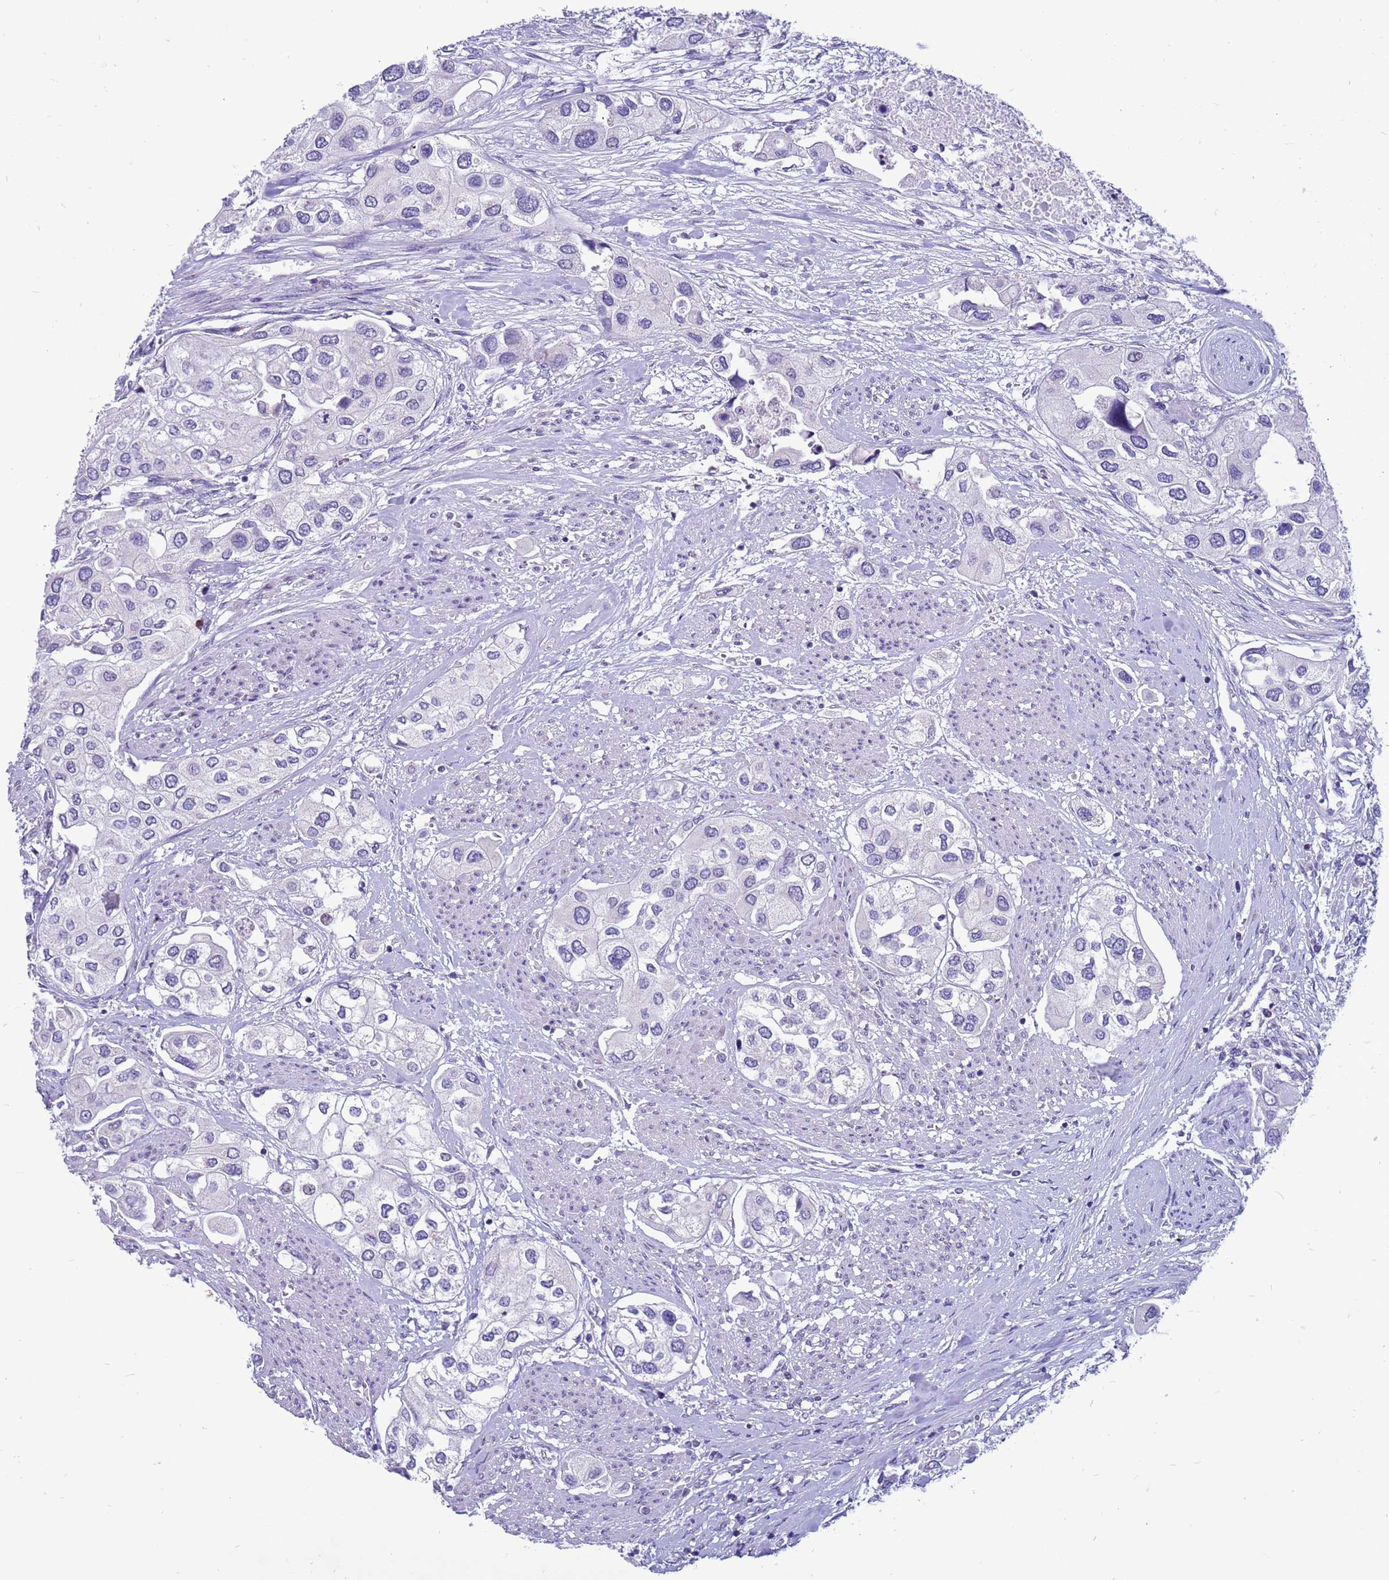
{"staining": {"intensity": "negative", "quantity": "none", "location": "none"}, "tissue": "urothelial cancer", "cell_type": "Tumor cells", "image_type": "cancer", "snomed": [{"axis": "morphology", "description": "Urothelial carcinoma, High grade"}, {"axis": "topography", "description": "Urinary bladder"}], "caption": "Immunohistochemical staining of human urothelial cancer displays no significant positivity in tumor cells. Nuclei are stained in blue.", "gene": "PDE10A", "patient": {"sex": "male", "age": 64}}